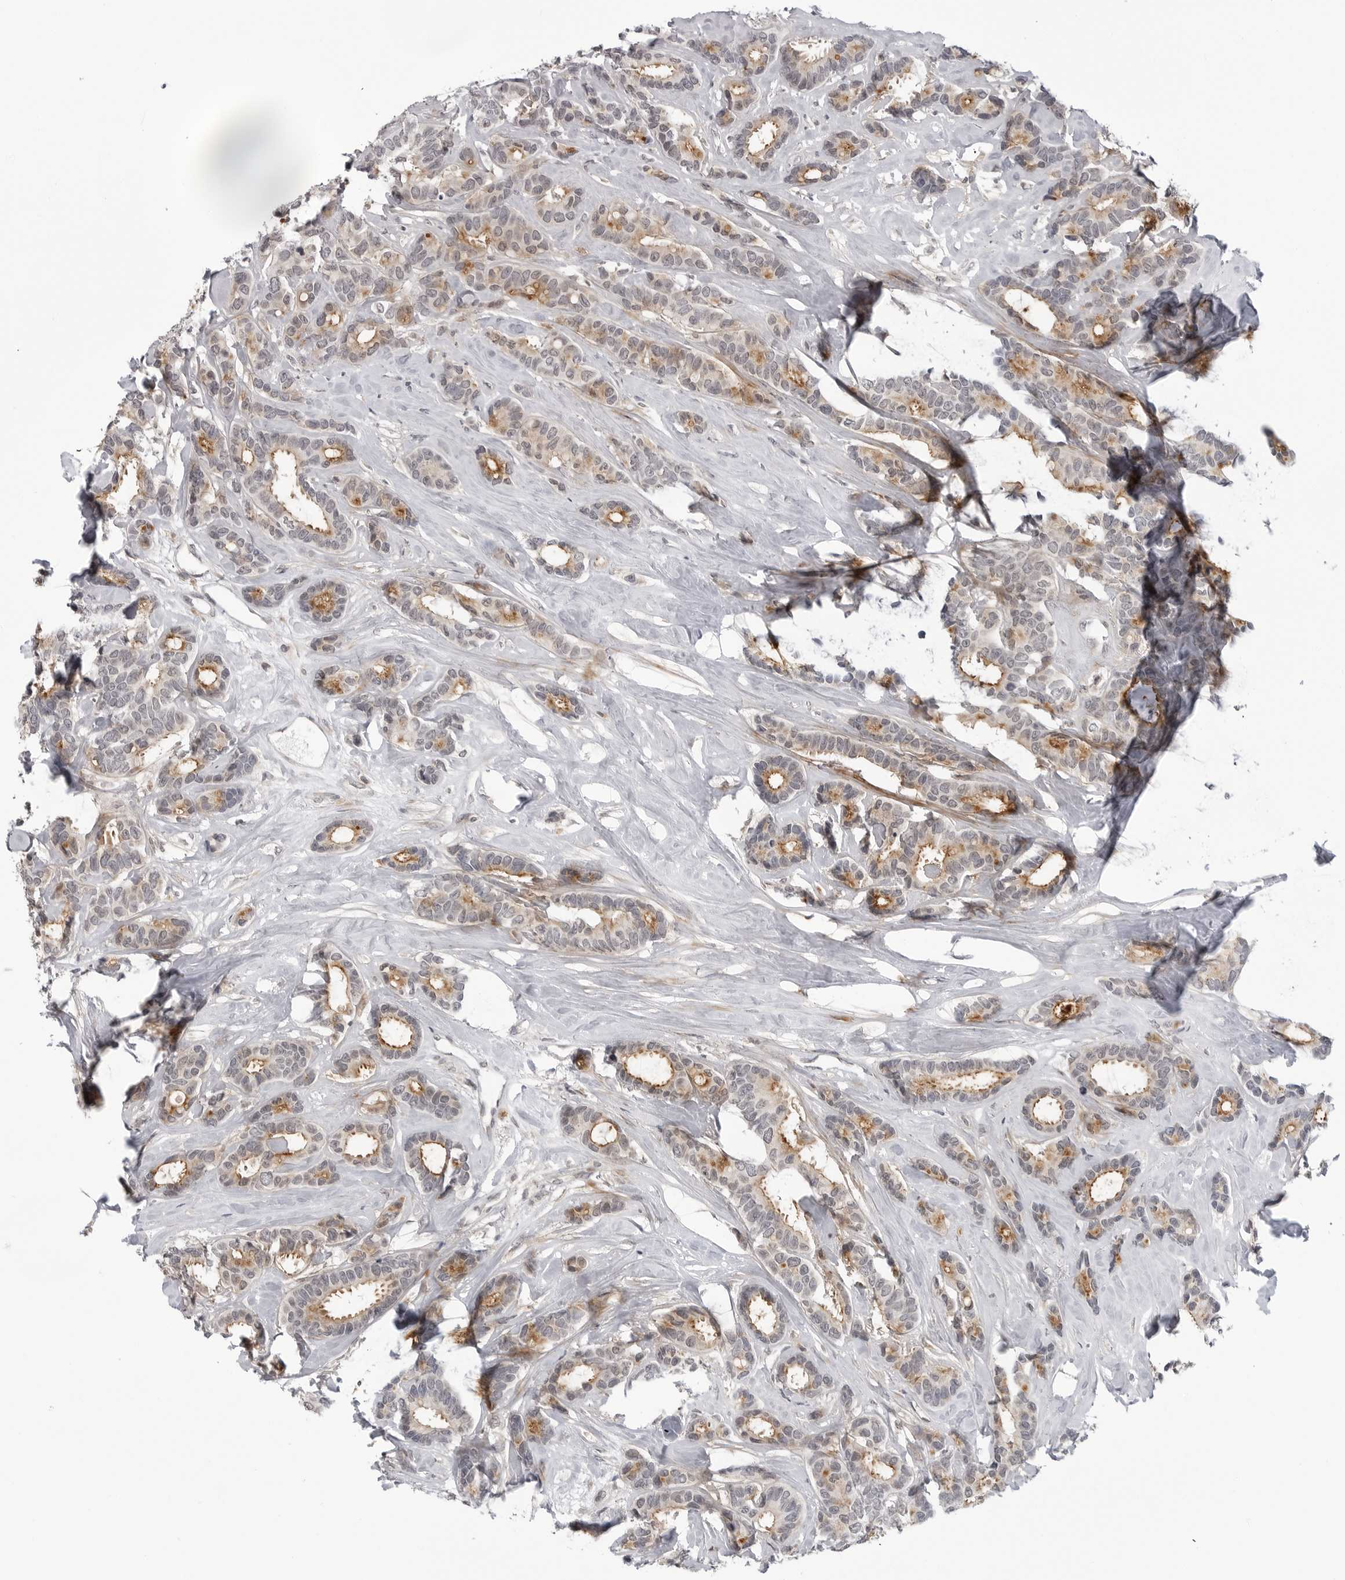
{"staining": {"intensity": "moderate", "quantity": "25%-75%", "location": "cytoplasmic/membranous"}, "tissue": "breast cancer", "cell_type": "Tumor cells", "image_type": "cancer", "snomed": [{"axis": "morphology", "description": "Duct carcinoma"}, {"axis": "topography", "description": "Breast"}], "caption": "Human breast cancer stained with a protein marker shows moderate staining in tumor cells.", "gene": "ADAMTS5", "patient": {"sex": "female", "age": 87}}